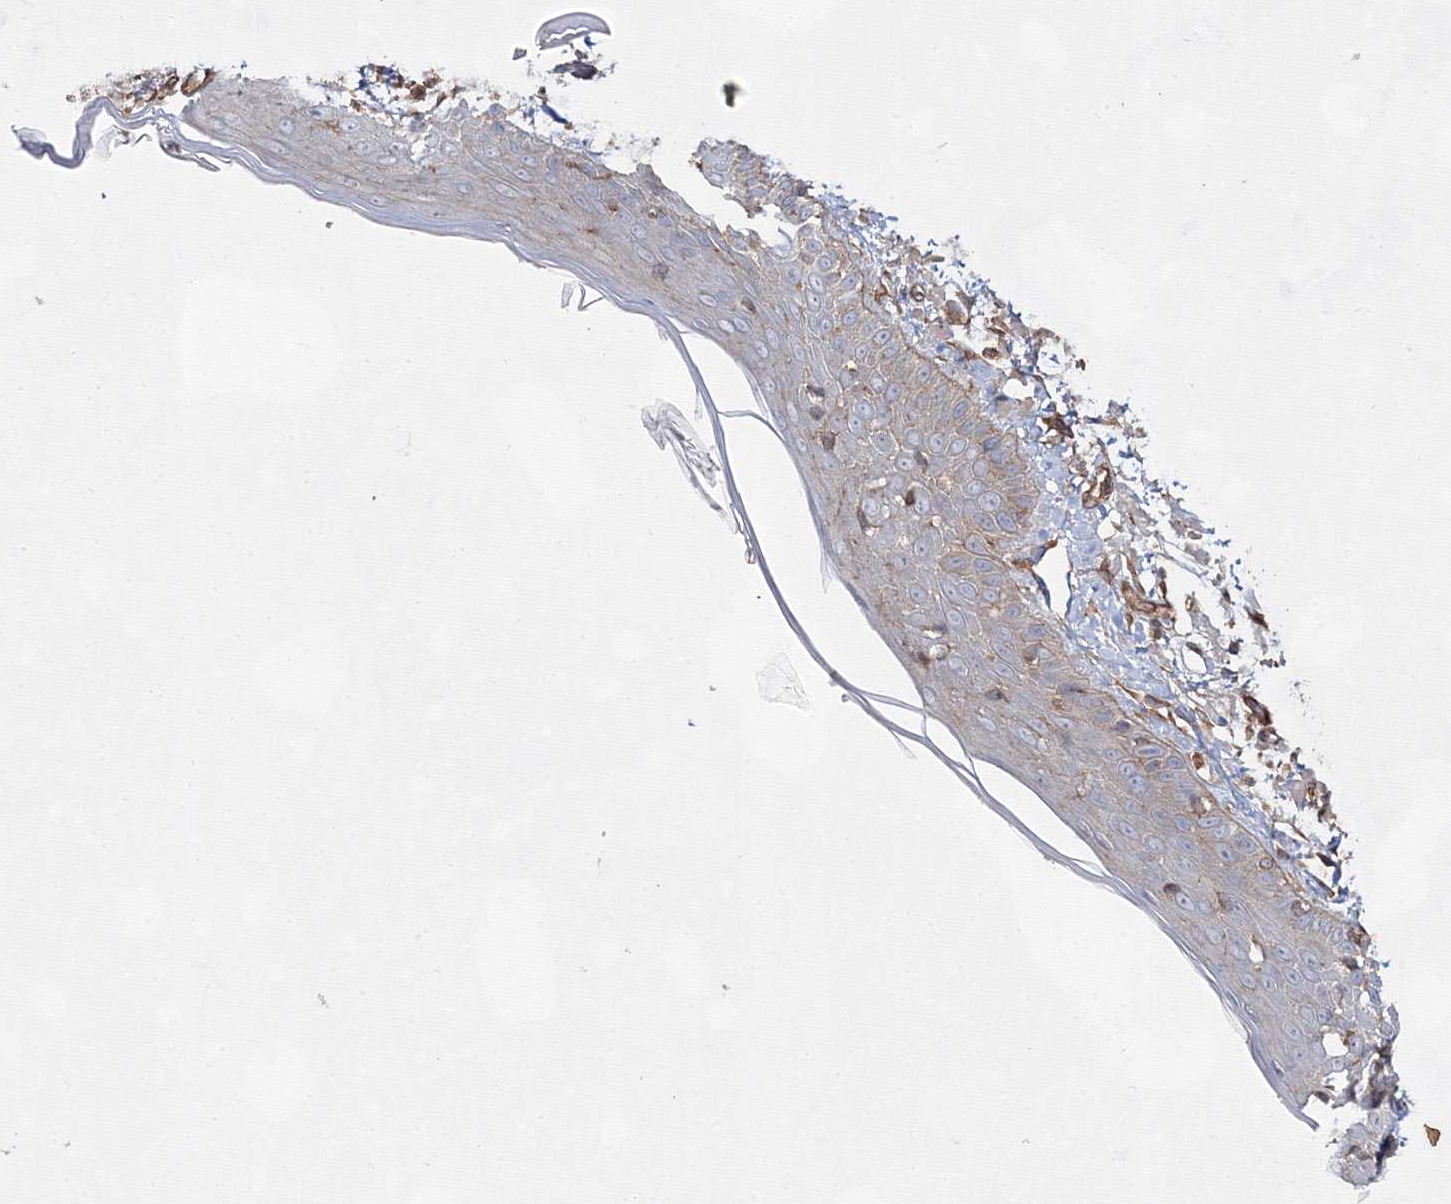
{"staining": {"intensity": "moderate", "quantity": ">75%", "location": "cytoplasmic/membranous"}, "tissue": "skin", "cell_type": "Fibroblasts", "image_type": "normal", "snomed": [{"axis": "morphology", "description": "Normal tissue, NOS"}, {"axis": "topography", "description": "Skin"}, {"axis": "topography", "description": "Skeletal muscle"}], "caption": "A brown stain highlights moderate cytoplasmic/membranous staining of a protein in fibroblasts of unremarkable skin. The protein is stained brown, and the nuclei are stained in blue (DAB (3,3'-diaminobenzidine) IHC with brightfield microscopy, high magnification).", "gene": "EXOC6", "patient": {"sex": "male", "age": 83}}